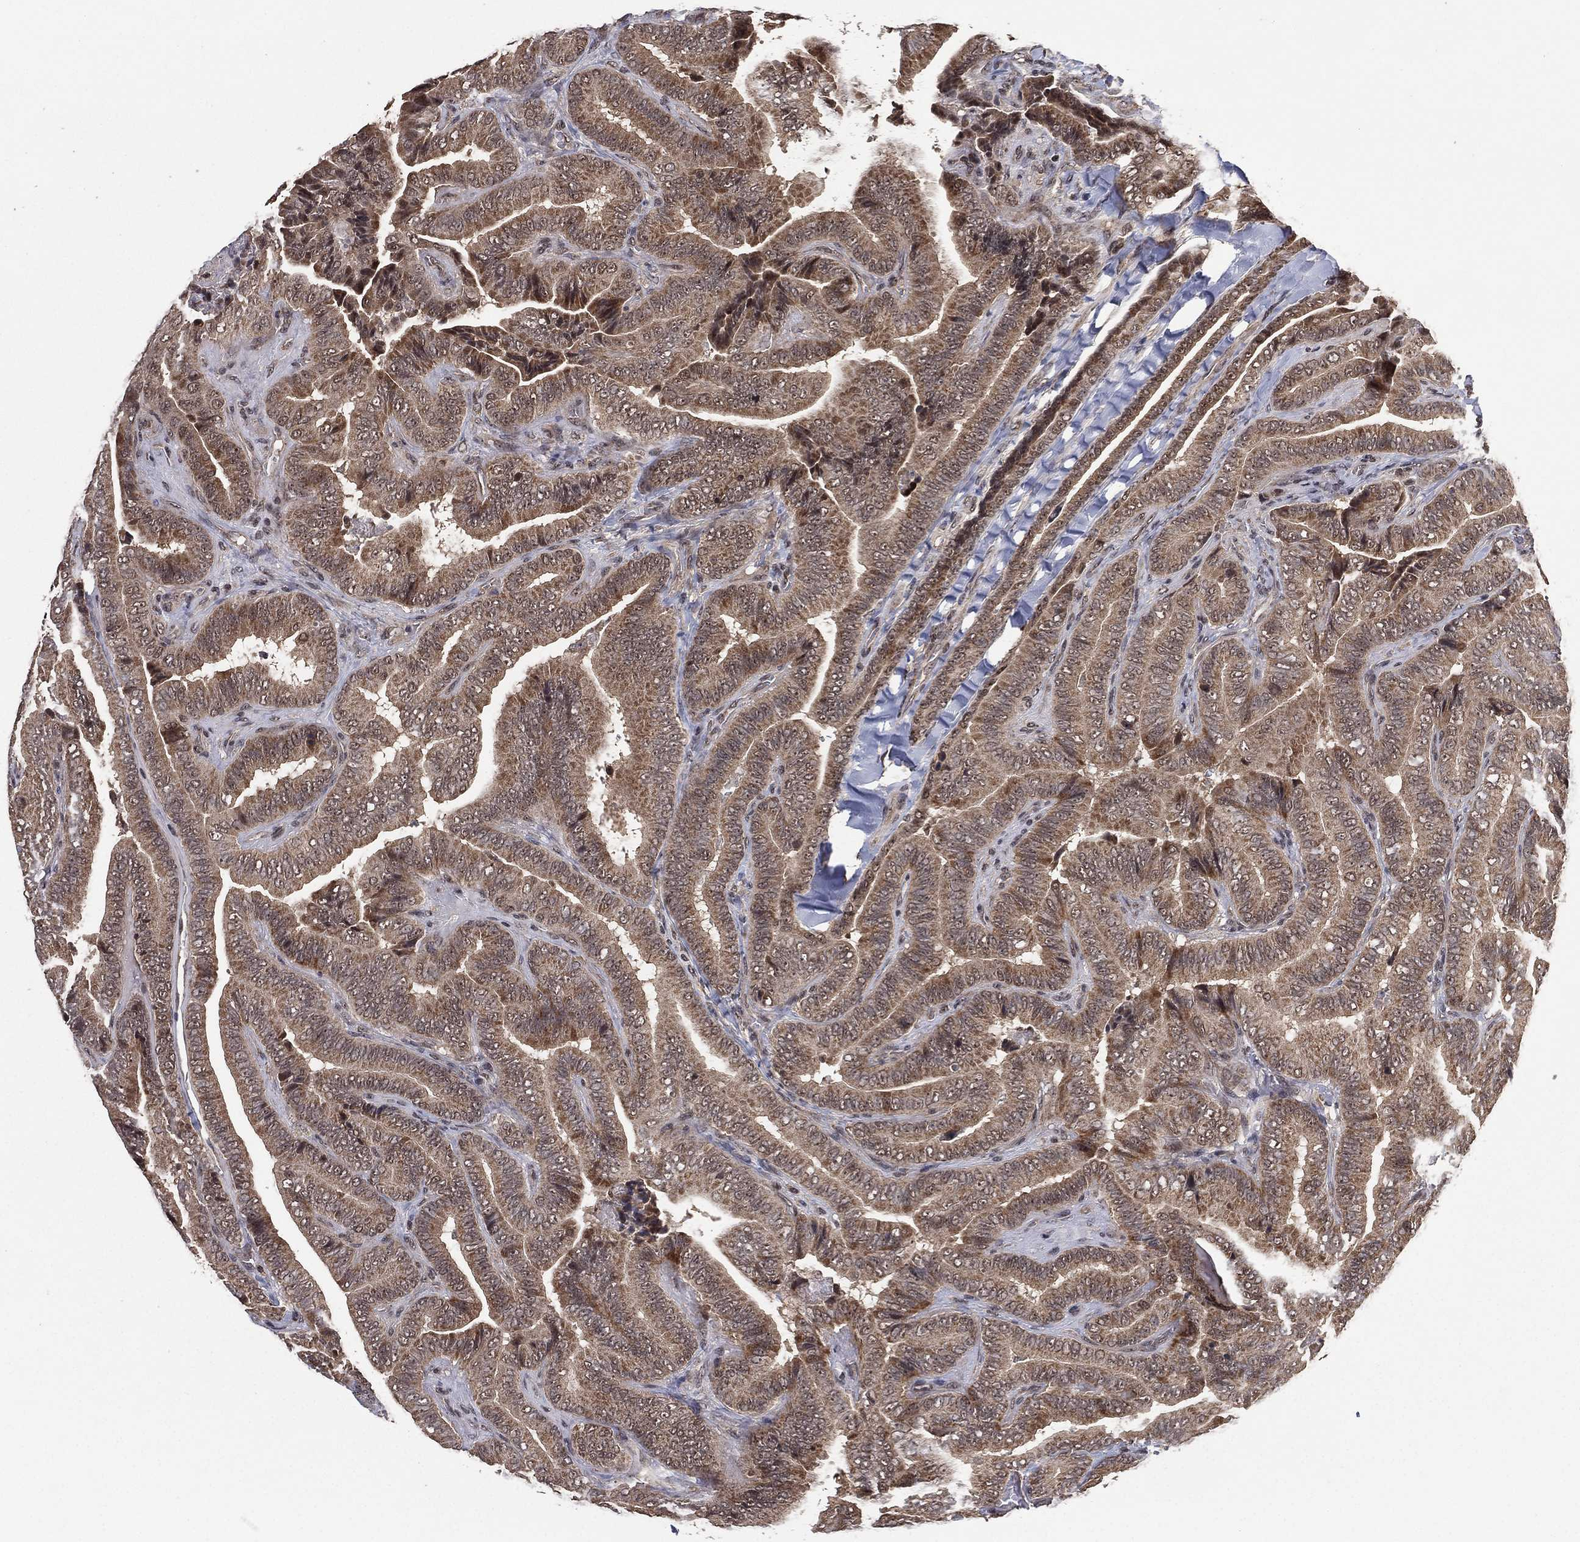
{"staining": {"intensity": "strong", "quantity": "<25%", "location": "cytoplasmic/membranous"}, "tissue": "thyroid cancer", "cell_type": "Tumor cells", "image_type": "cancer", "snomed": [{"axis": "morphology", "description": "Papillary adenocarcinoma, NOS"}, {"axis": "topography", "description": "Thyroid gland"}], "caption": "Protein staining of thyroid cancer tissue reveals strong cytoplasmic/membranous positivity in about <25% of tumor cells. (Brightfield microscopy of DAB IHC at high magnification).", "gene": "NELFCD", "patient": {"sex": "male", "age": 61}}